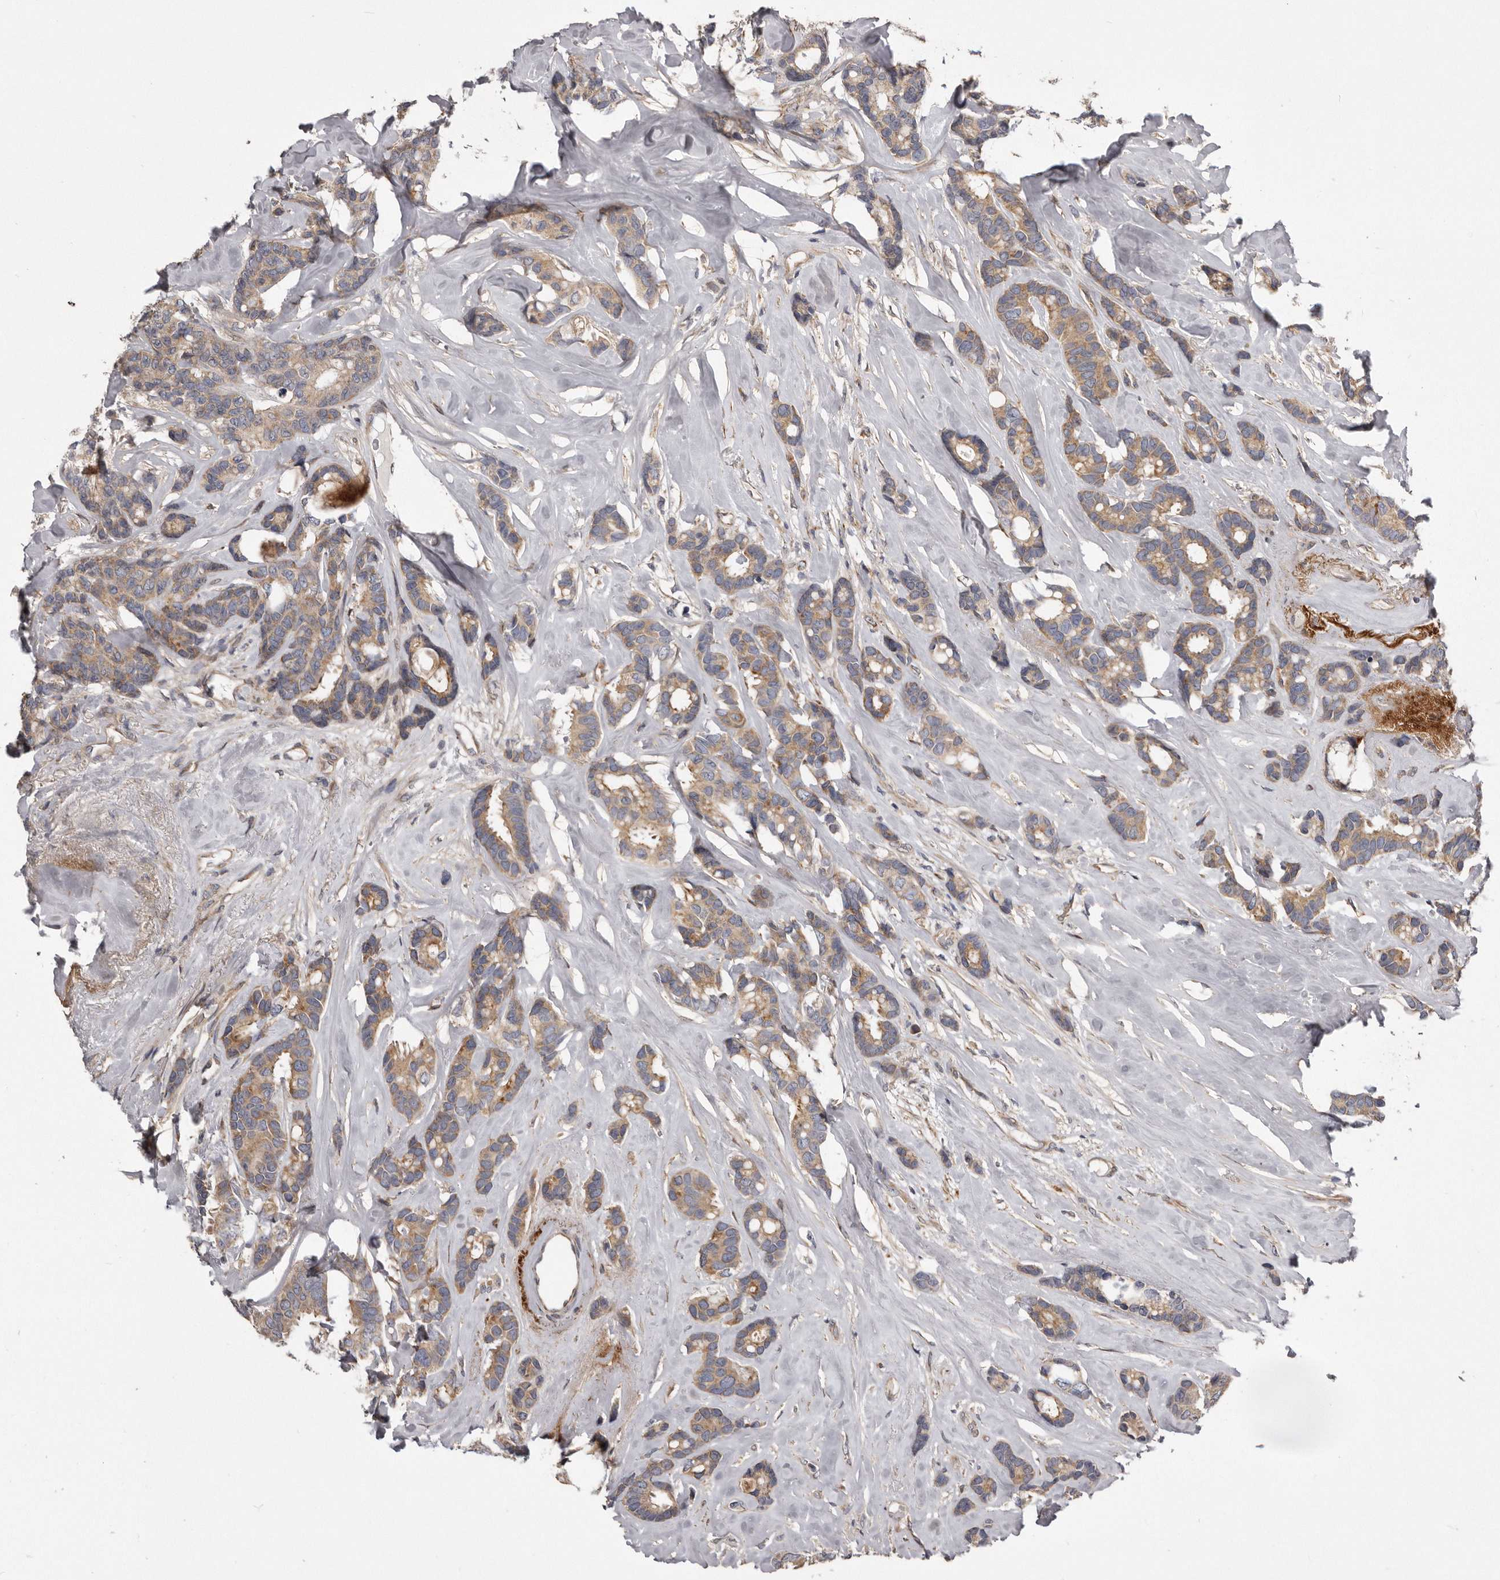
{"staining": {"intensity": "moderate", "quantity": ">75%", "location": "cytoplasmic/membranous"}, "tissue": "breast cancer", "cell_type": "Tumor cells", "image_type": "cancer", "snomed": [{"axis": "morphology", "description": "Duct carcinoma"}, {"axis": "topography", "description": "Breast"}], "caption": "Invasive ductal carcinoma (breast) was stained to show a protein in brown. There is medium levels of moderate cytoplasmic/membranous positivity in about >75% of tumor cells. Nuclei are stained in blue.", "gene": "ARMCX1", "patient": {"sex": "female", "age": 87}}